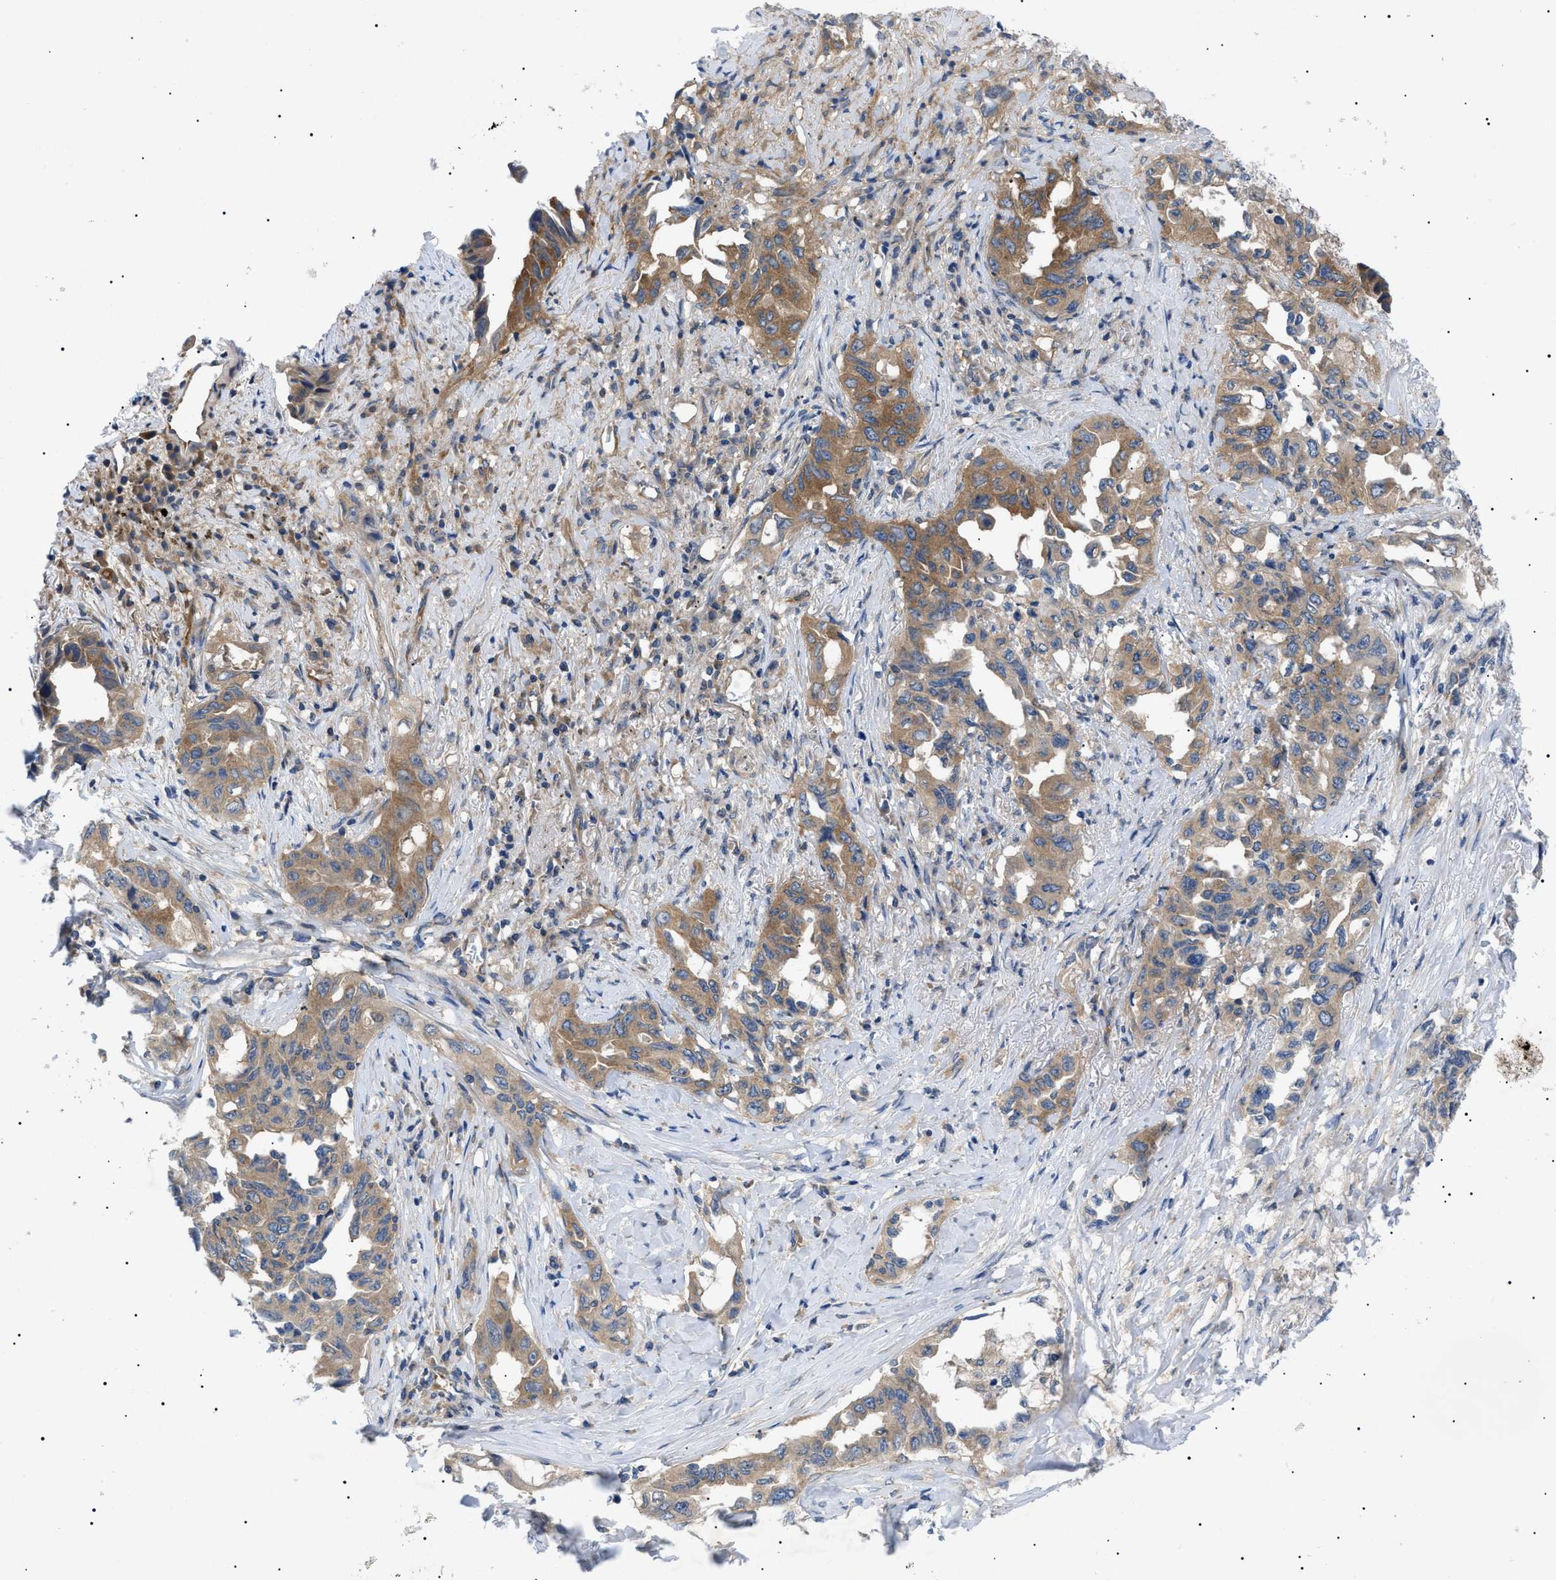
{"staining": {"intensity": "moderate", "quantity": ">75%", "location": "cytoplasmic/membranous"}, "tissue": "lung cancer", "cell_type": "Tumor cells", "image_type": "cancer", "snomed": [{"axis": "morphology", "description": "Adenocarcinoma, NOS"}, {"axis": "topography", "description": "Lung"}], "caption": "Lung cancer (adenocarcinoma) stained with a brown dye shows moderate cytoplasmic/membranous positive expression in about >75% of tumor cells.", "gene": "RIPK1", "patient": {"sex": "female", "age": 51}}